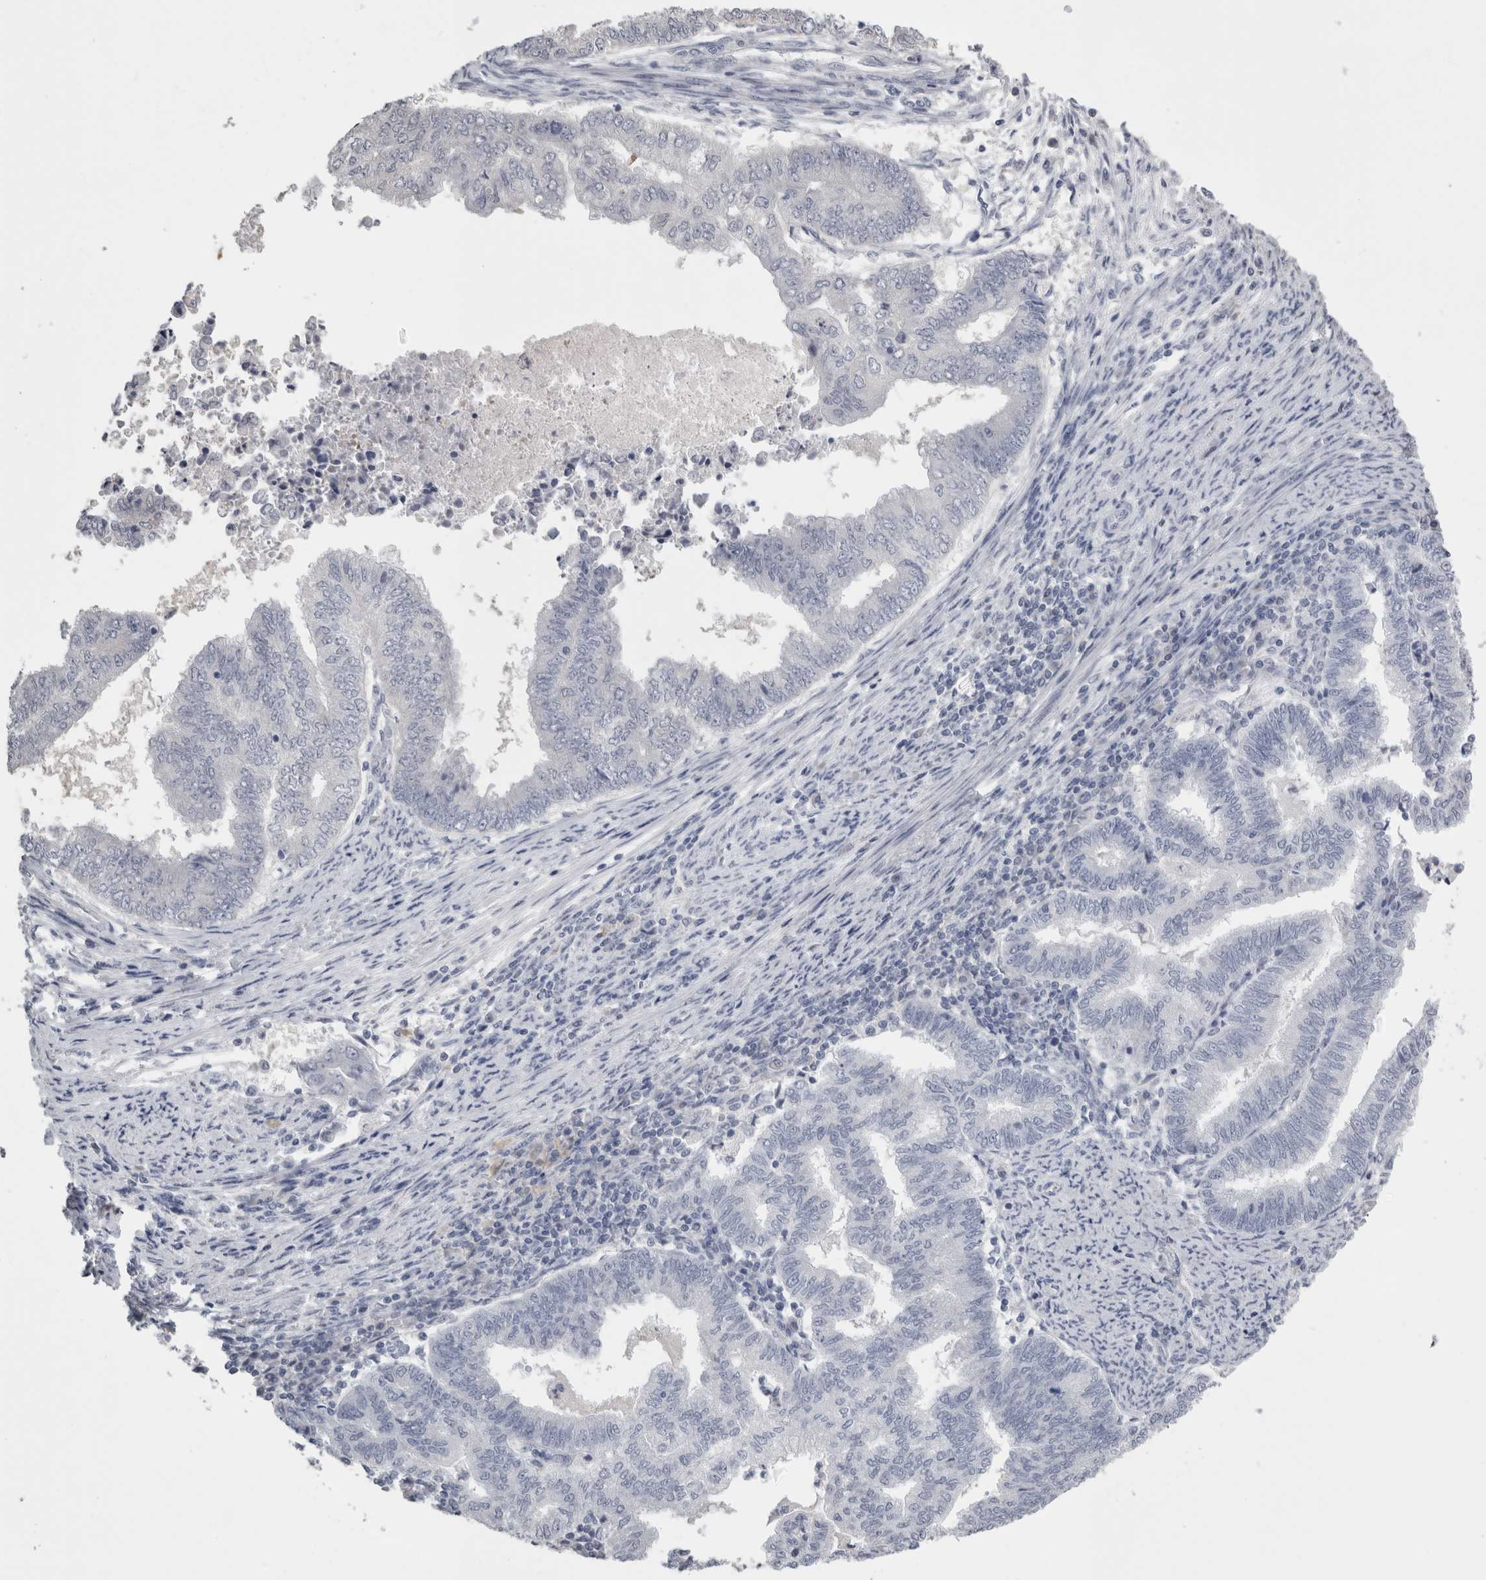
{"staining": {"intensity": "negative", "quantity": "none", "location": "none"}, "tissue": "endometrial cancer", "cell_type": "Tumor cells", "image_type": "cancer", "snomed": [{"axis": "morphology", "description": "Polyp, NOS"}, {"axis": "morphology", "description": "Adenocarcinoma, NOS"}, {"axis": "morphology", "description": "Adenoma, NOS"}, {"axis": "topography", "description": "Endometrium"}], "caption": "IHC of endometrial cancer shows no expression in tumor cells.", "gene": "TCAP", "patient": {"sex": "female", "age": 79}}